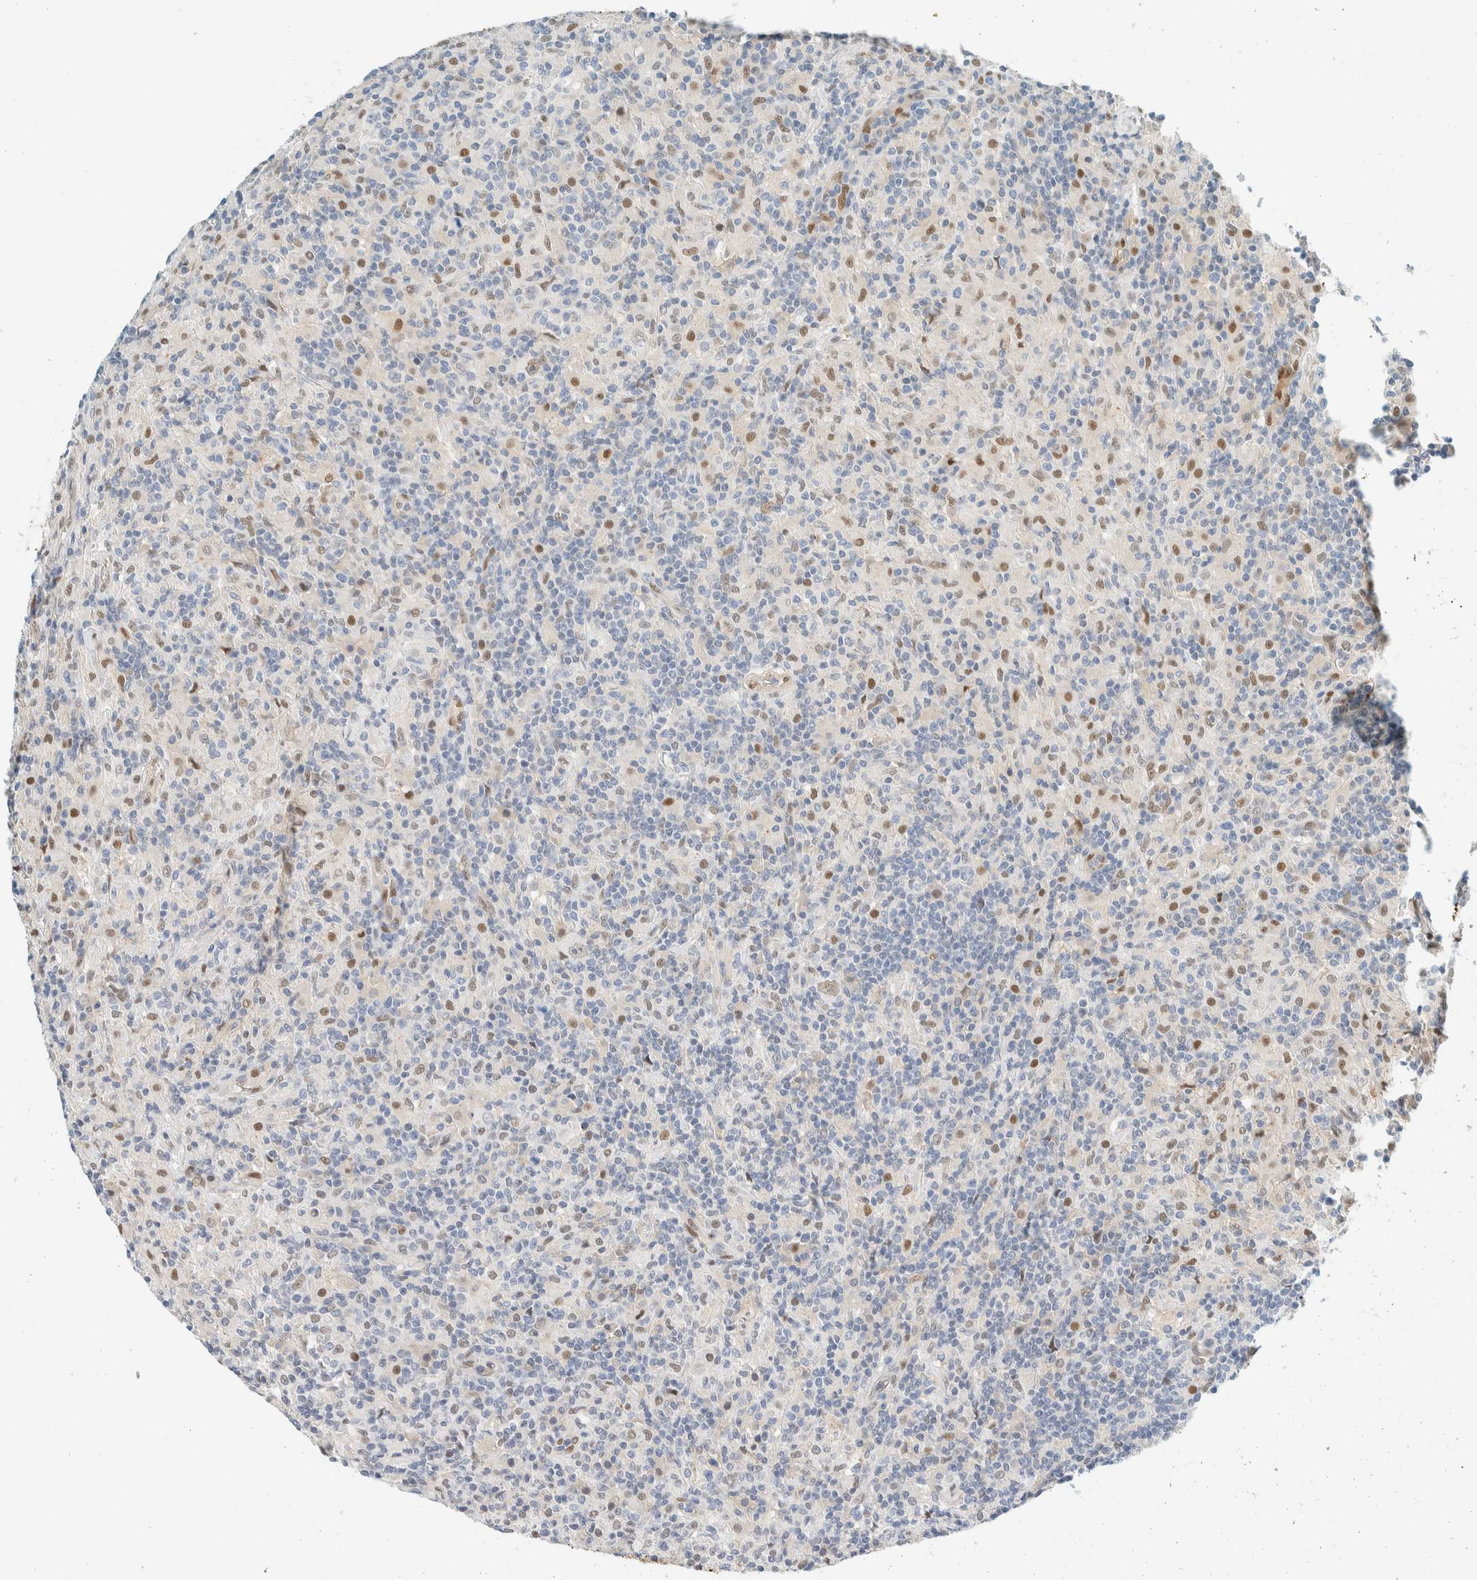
{"staining": {"intensity": "weak", "quantity": "<25%", "location": "nuclear"}, "tissue": "lymphoma", "cell_type": "Tumor cells", "image_type": "cancer", "snomed": [{"axis": "morphology", "description": "Hodgkin's disease, NOS"}, {"axis": "topography", "description": "Lymph node"}], "caption": "High power microscopy histopathology image of an IHC micrograph of Hodgkin's disease, revealing no significant positivity in tumor cells. (DAB immunohistochemistry (IHC) with hematoxylin counter stain).", "gene": "TSTD2", "patient": {"sex": "male", "age": 70}}